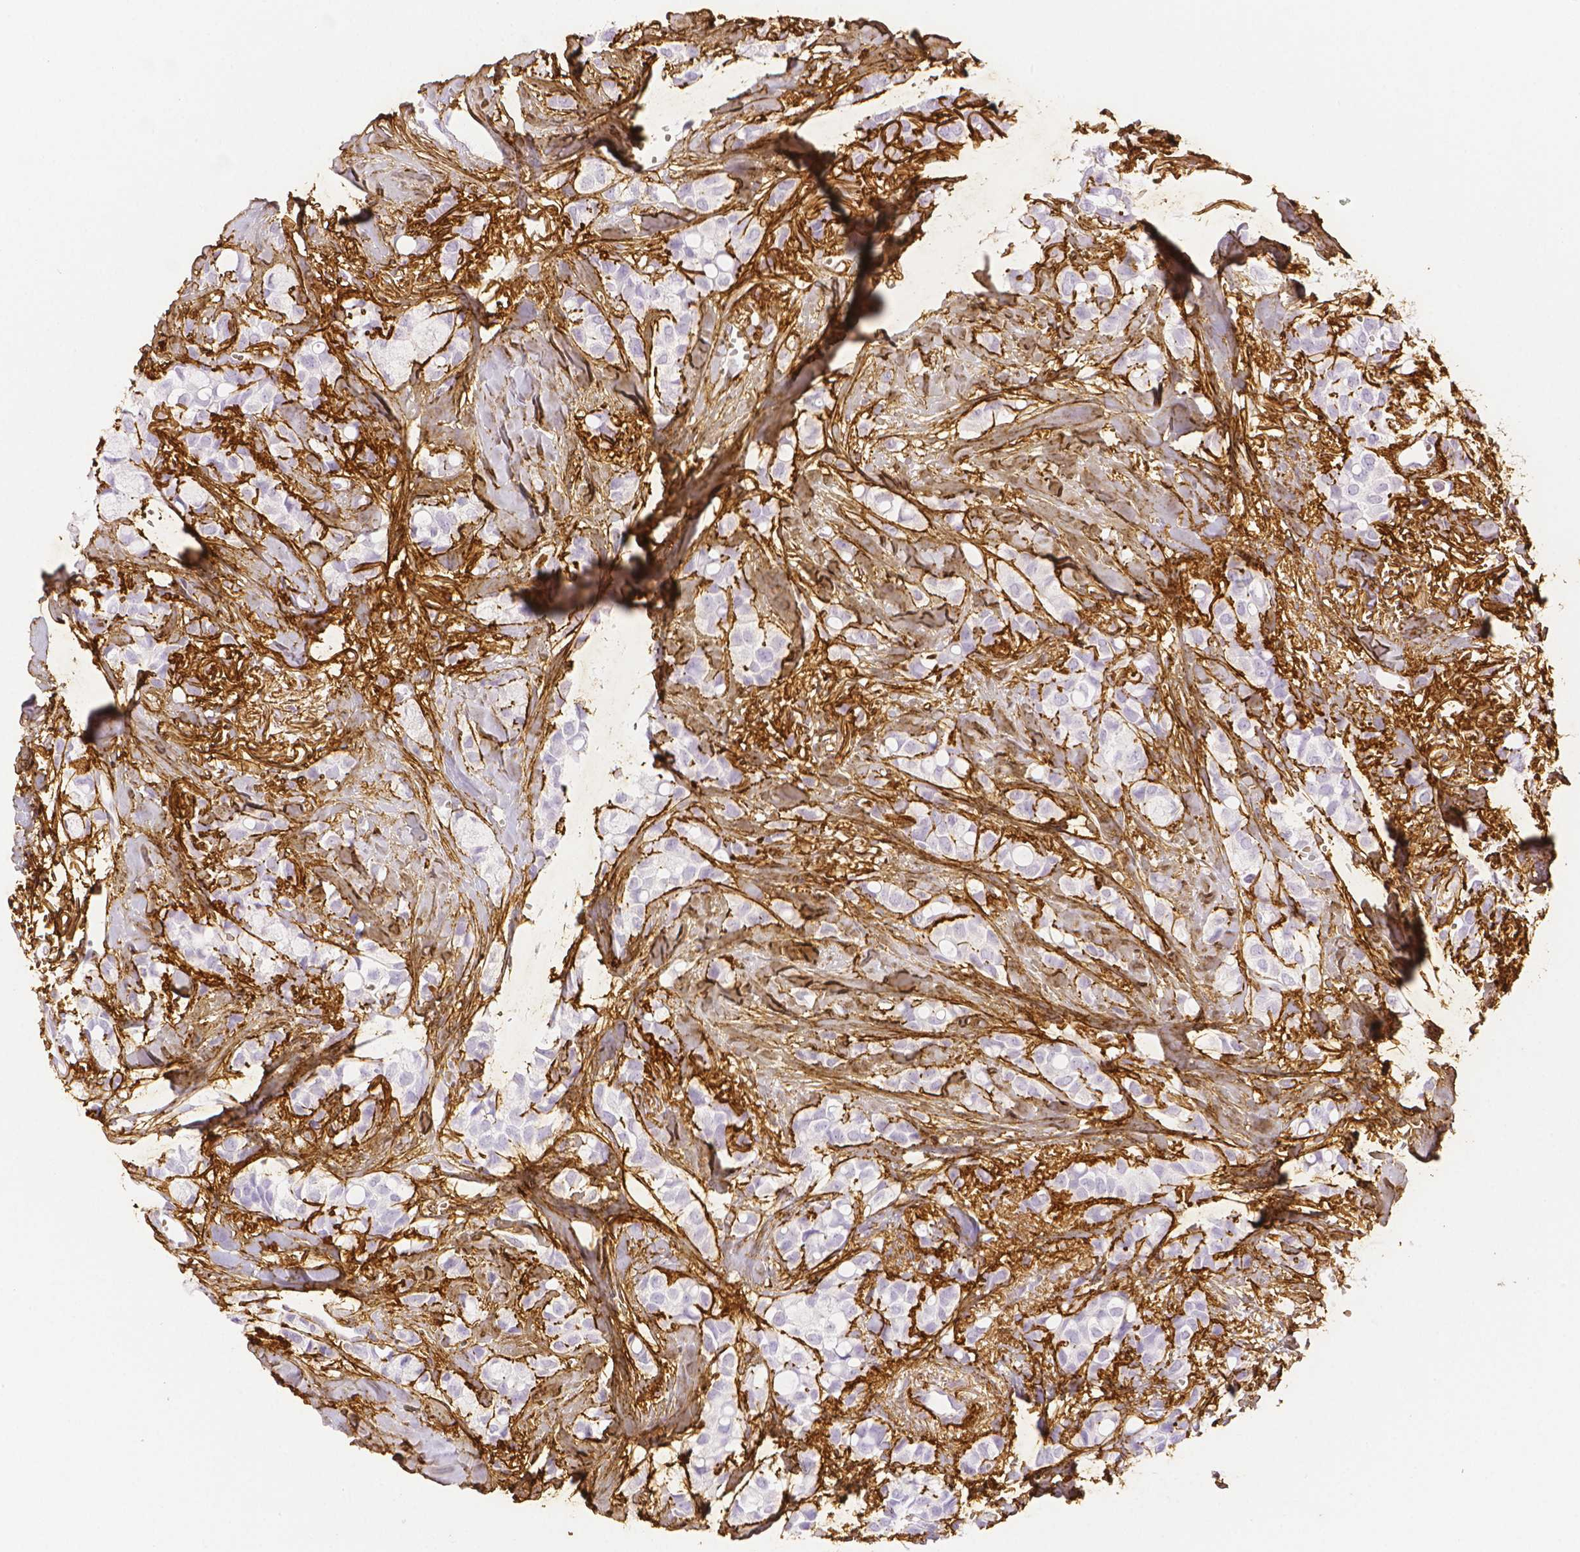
{"staining": {"intensity": "negative", "quantity": "none", "location": "none"}, "tissue": "breast cancer", "cell_type": "Tumor cells", "image_type": "cancer", "snomed": [{"axis": "morphology", "description": "Duct carcinoma"}, {"axis": "topography", "description": "Breast"}], "caption": "Protein analysis of breast cancer (invasive ductal carcinoma) demonstrates no significant staining in tumor cells.", "gene": "FBN1", "patient": {"sex": "female", "age": 85}}